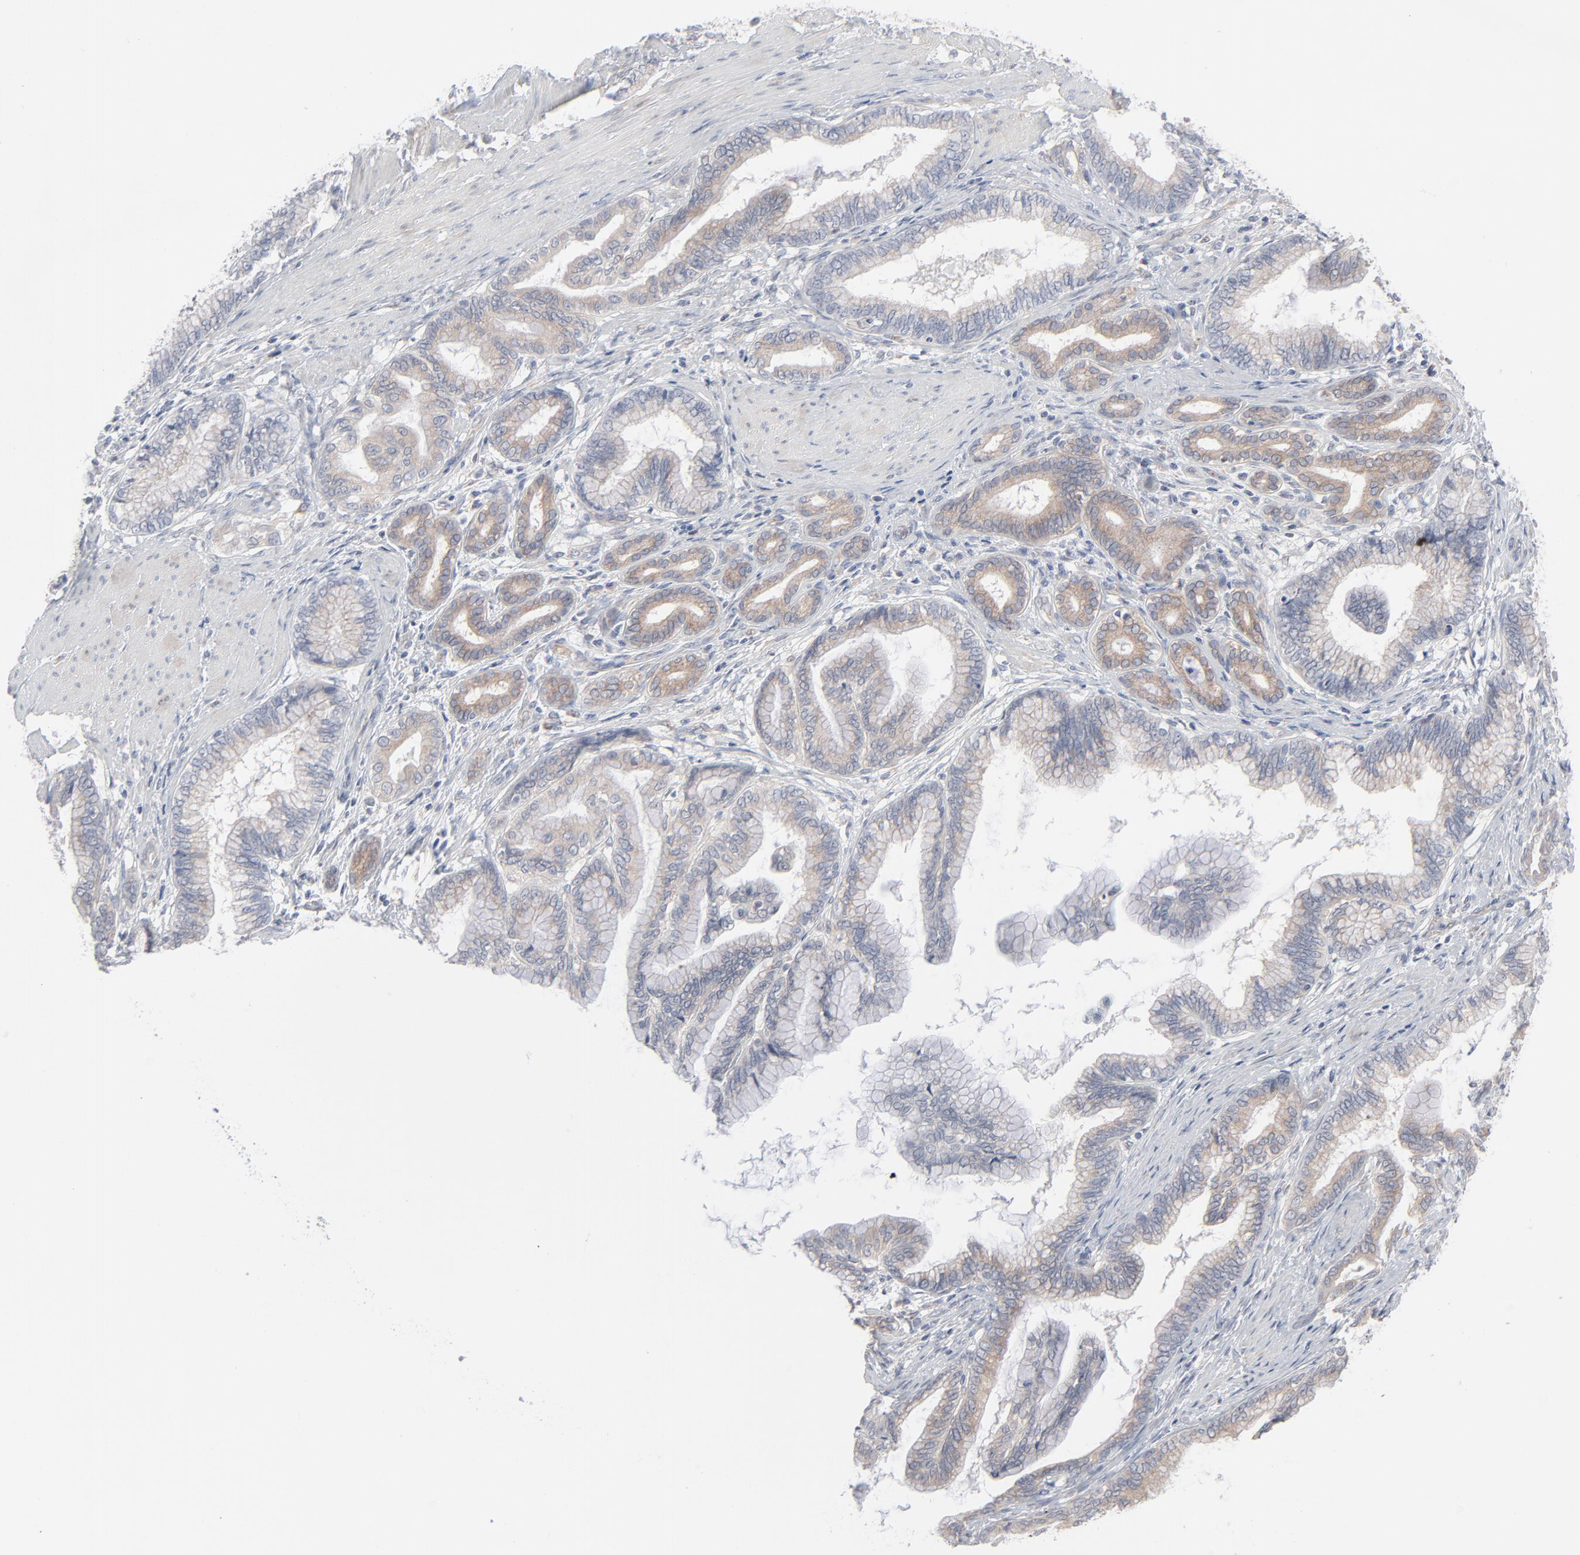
{"staining": {"intensity": "moderate", "quantity": ">75%", "location": "cytoplasmic/membranous"}, "tissue": "pancreatic cancer", "cell_type": "Tumor cells", "image_type": "cancer", "snomed": [{"axis": "morphology", "description": "Adenocarcinoma, NOS"}, {"axis": "topography", "description": "Pancreas"}], "caption": "A photomicrograph of pancreatic adenocarcinoma stained for a protein shows moderate cytoplasmic/membranous brown staining in tumor cells.", "gene": "KDSR", "patient": {"sex": "female", "age": 64}}